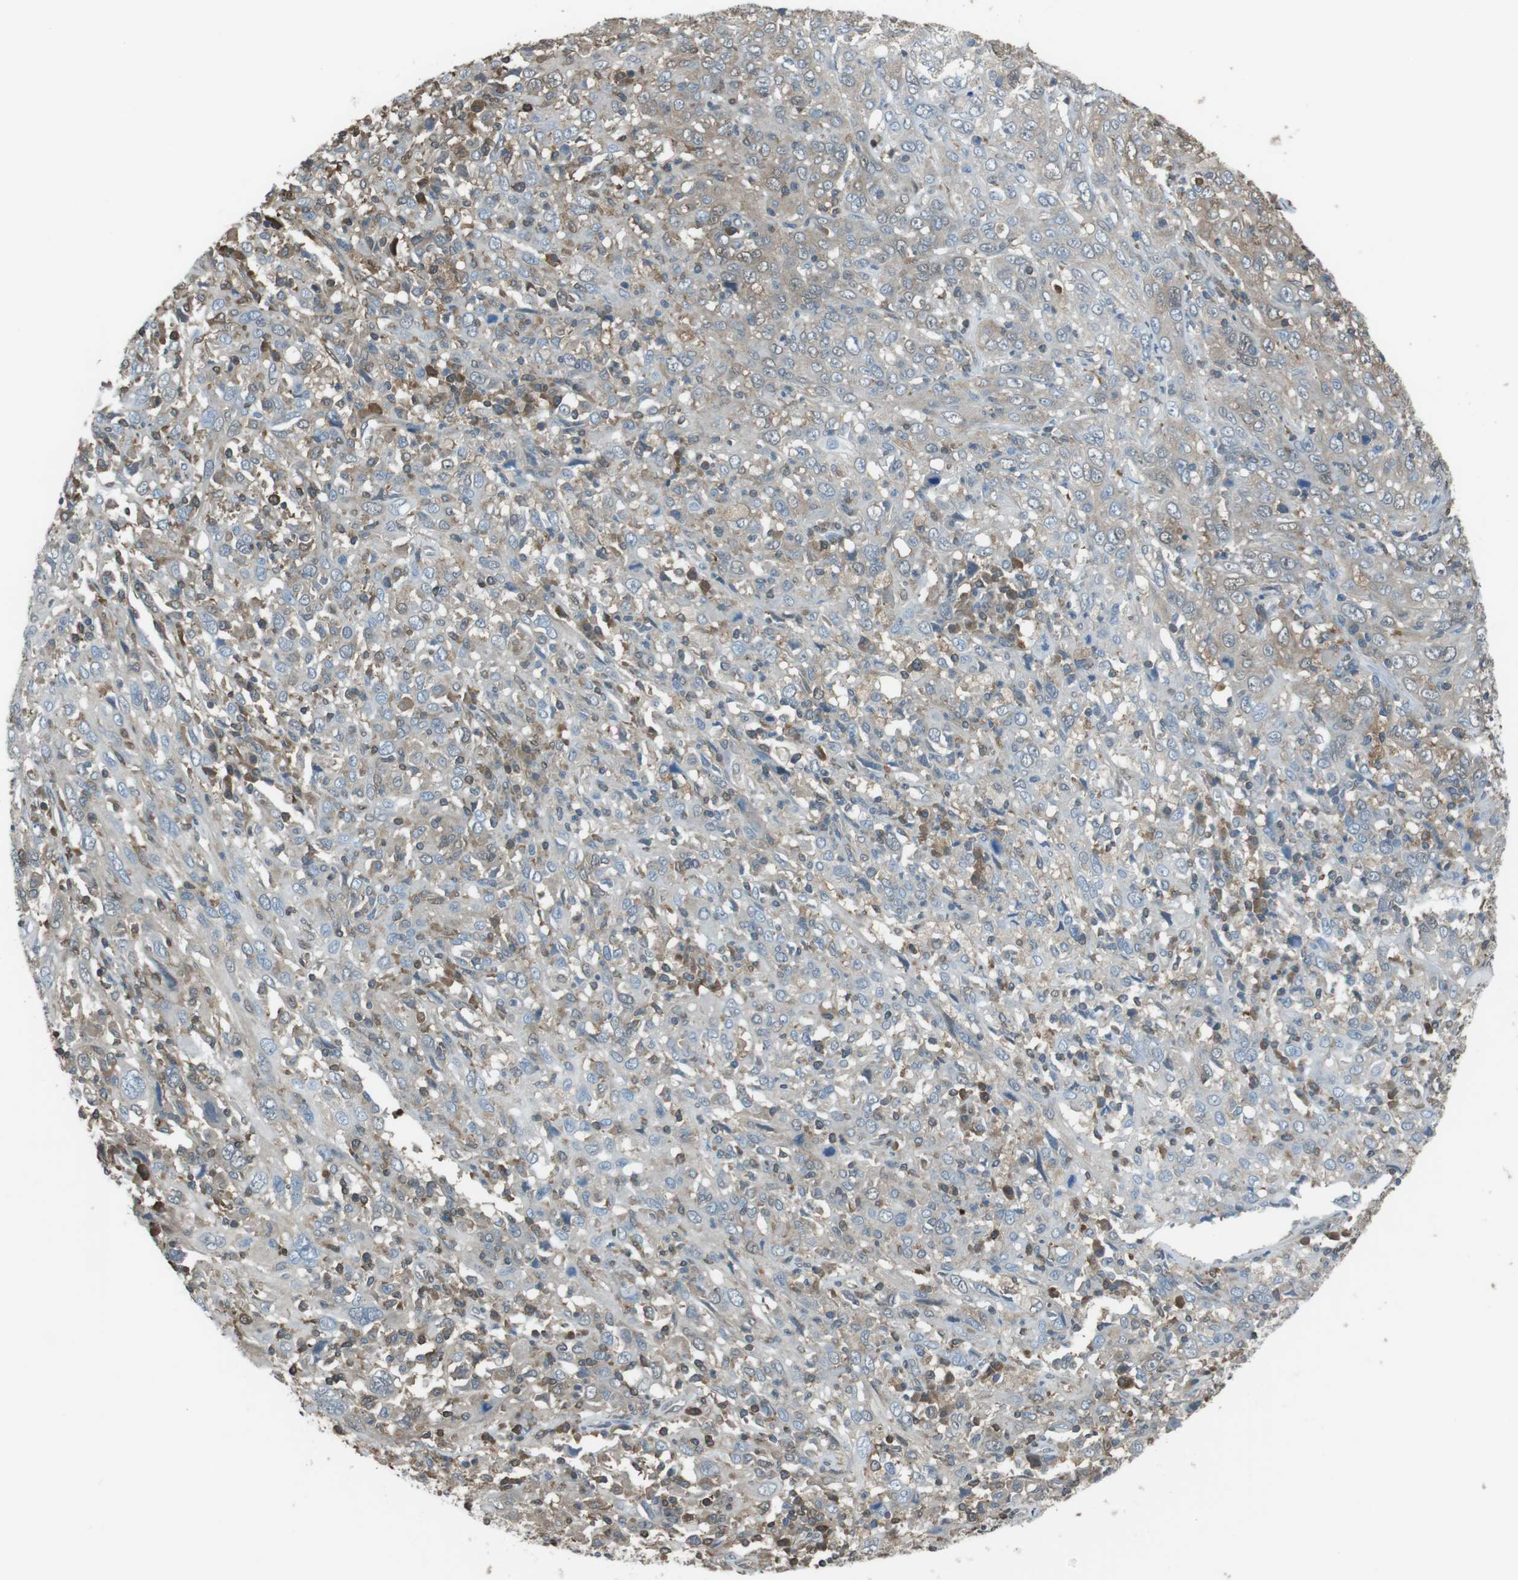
{"staining": {"intensity": "weak", "quantity": "<25%", "location": "cytoplasmic/membranous"}, "tissue": "cervical cancer", "cell_type": "Tumor cells", "image_type": "cancer", "snomed": [{"axis": "morphology", "description": "Squamous cell carcinoma, NOS"}, {"axis": "topography", "description": "Cervix"}], "caption": "Immunohistochemistry (IHC) photomicrograph of human cervical cancer stained for a protein (brown), which exhibits no expression in tumor cells.", "gene": "TWSG1", "patient": {"sex": "female", "age": 46}}